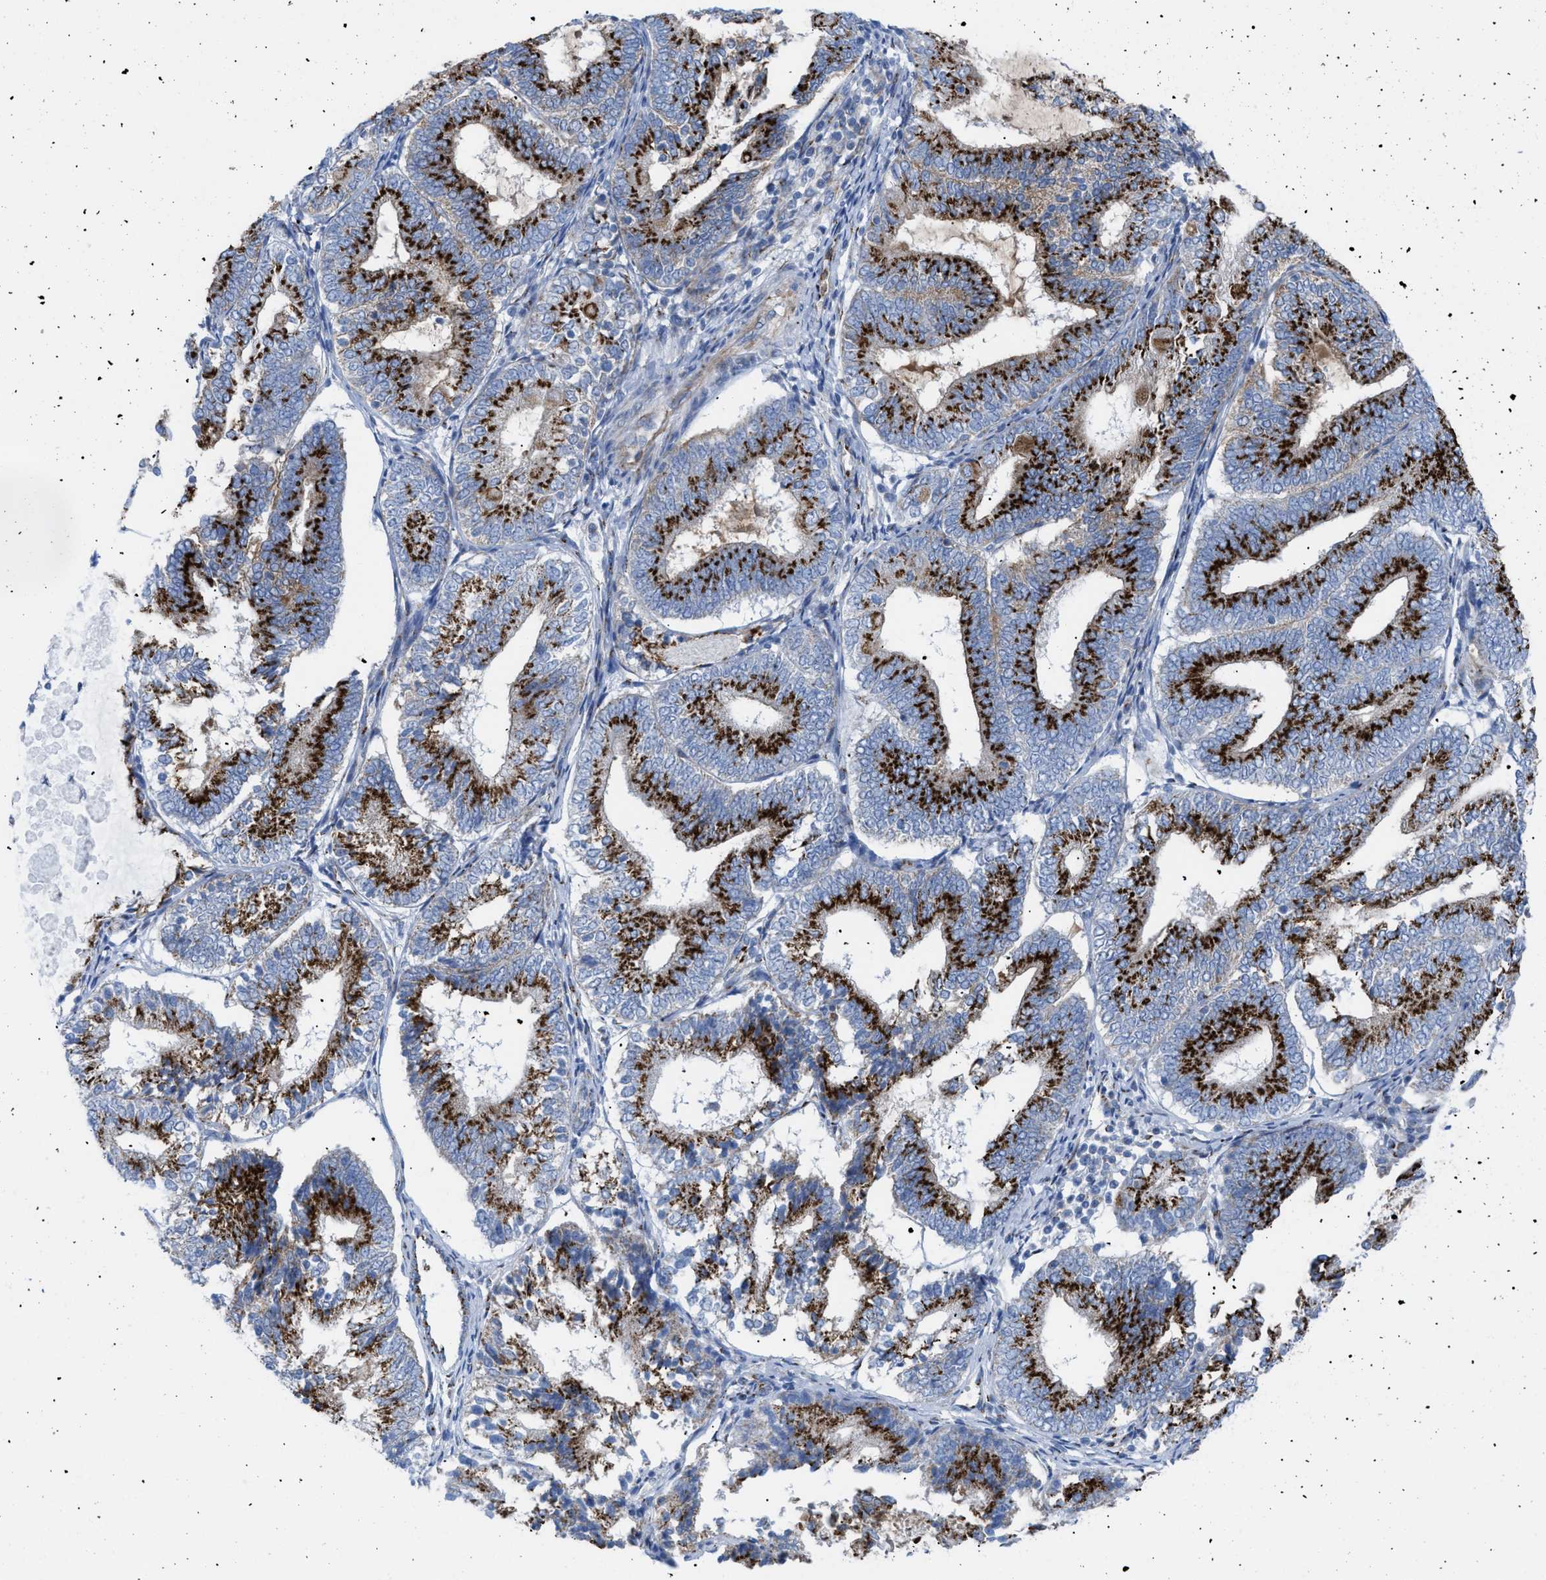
{"staining": {"intensity": "strong", "quantity": ">75%", "location": "cytoplasmic/membranous"}, "tissue": "endometrial cancer", "cell_type": "Tumor cells", "image_type": "cancer", "snomed": [{"axis": "morphology", "description": "Adenocarcinoma, NOS"}, {"axis": "topography", "description": "Endometrium"}], "caption": "High-power microscopy captured an immunohistochemistry (IHC) photomicrograph of adenocarcinoma (endometrial), revealing strong cytoplasmic/membranous positivity in about >75% of tumor cells.", "gene": "TMEM17", "patient": {"sex": "female", "age": 81}}